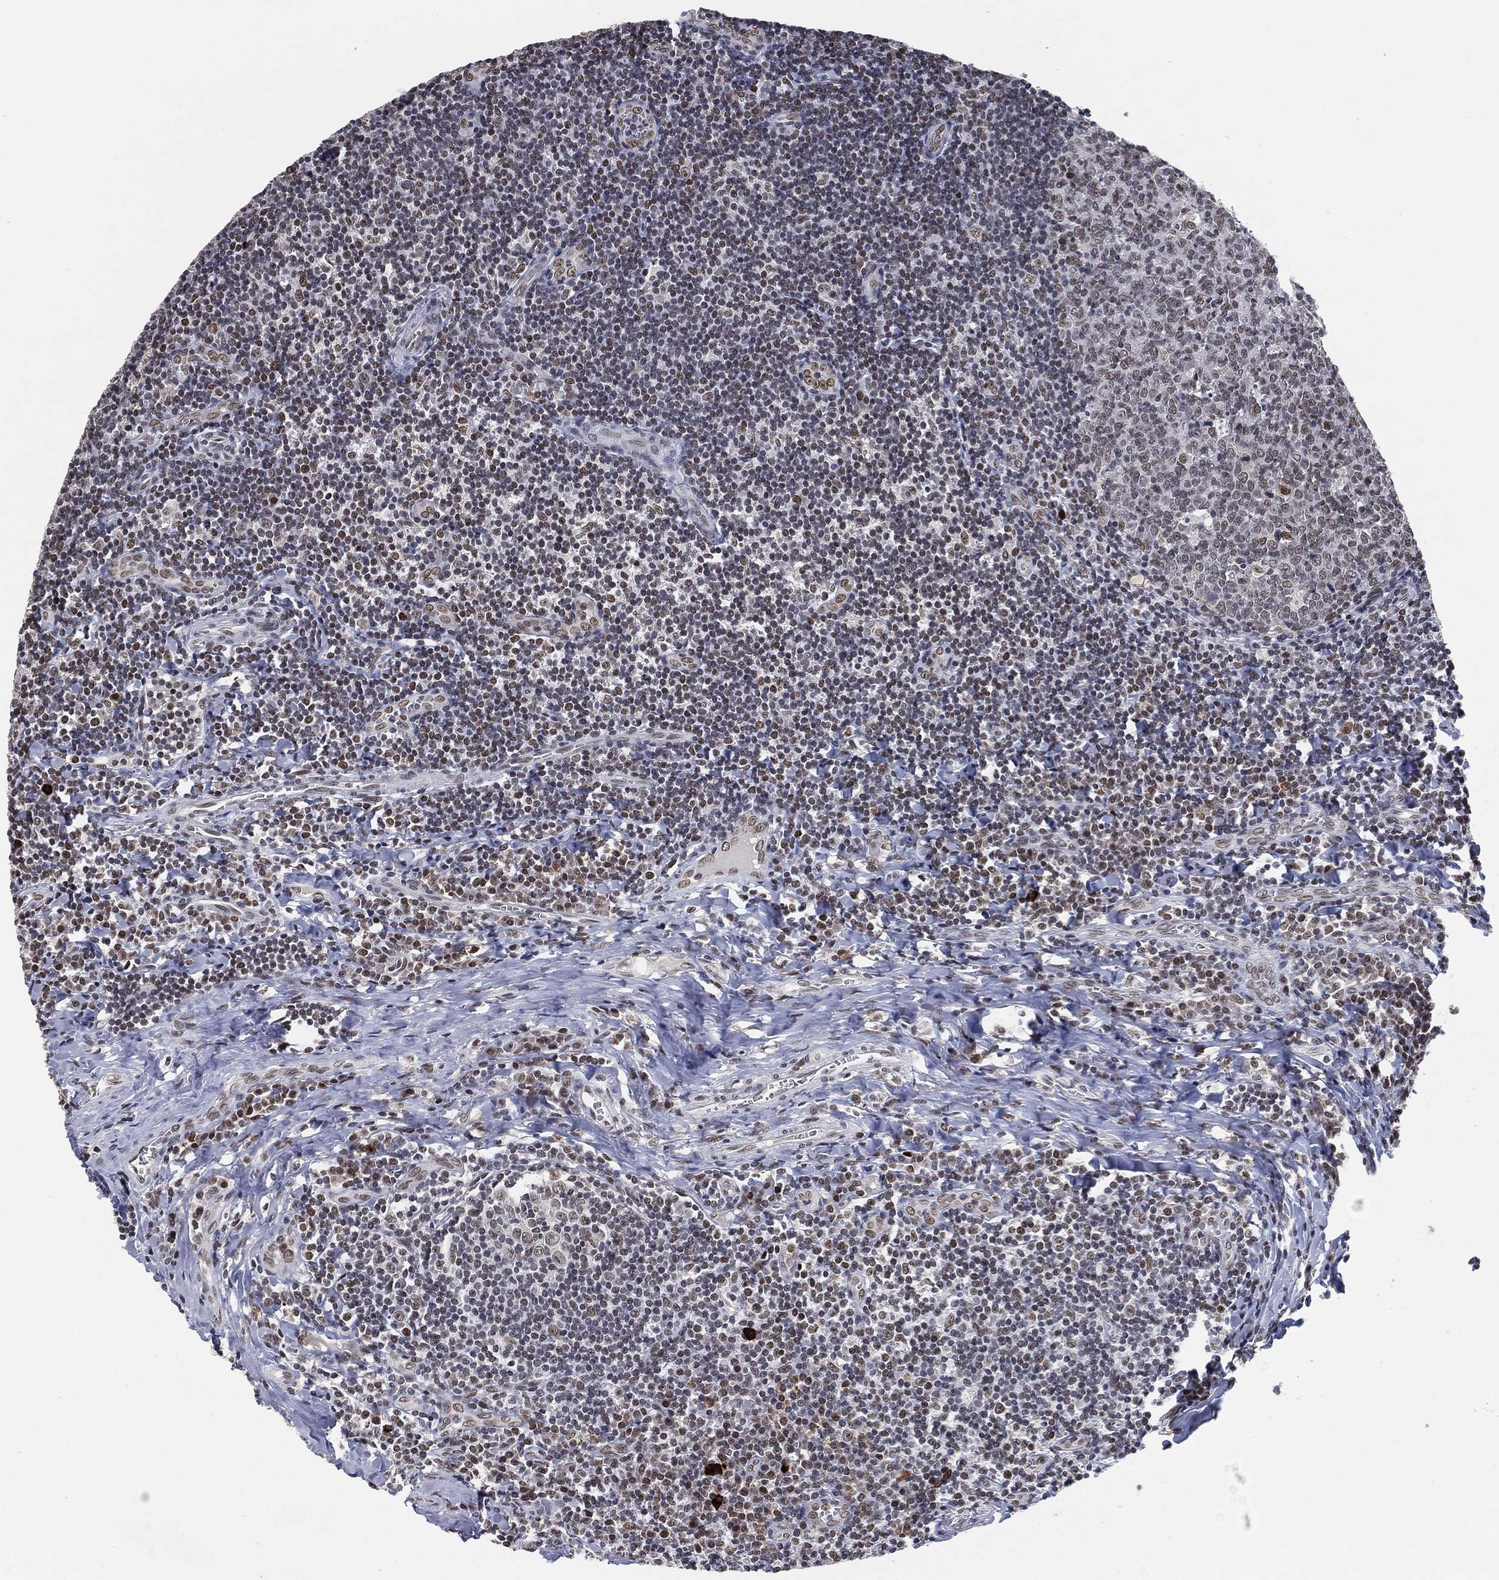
{"staining": {"intensity": "weak", "quantity": "<25%", "location": "nuclear"}, "tissue": "tonsil", "cell_type": "Germinal center cells", "image_type": "normal", "snomed": [{"axis": "morphology", "description": "Normal tissue, NOS"}, {"axis": "morphology", "description": "Inflammation, NOS"}, {"axis": "topography", "description": "Tonsil"}], "caption": "Immunohistochemistry (IHC) of unremarkable human tonsil exhibits no positivity in germinal center cells. (DAB (3,3'-diaminobenzidine) immunohistochemistry (IHC), high magnification).", "gene": "YLPM1", "patient": {"sex": "female", "age": 31}}